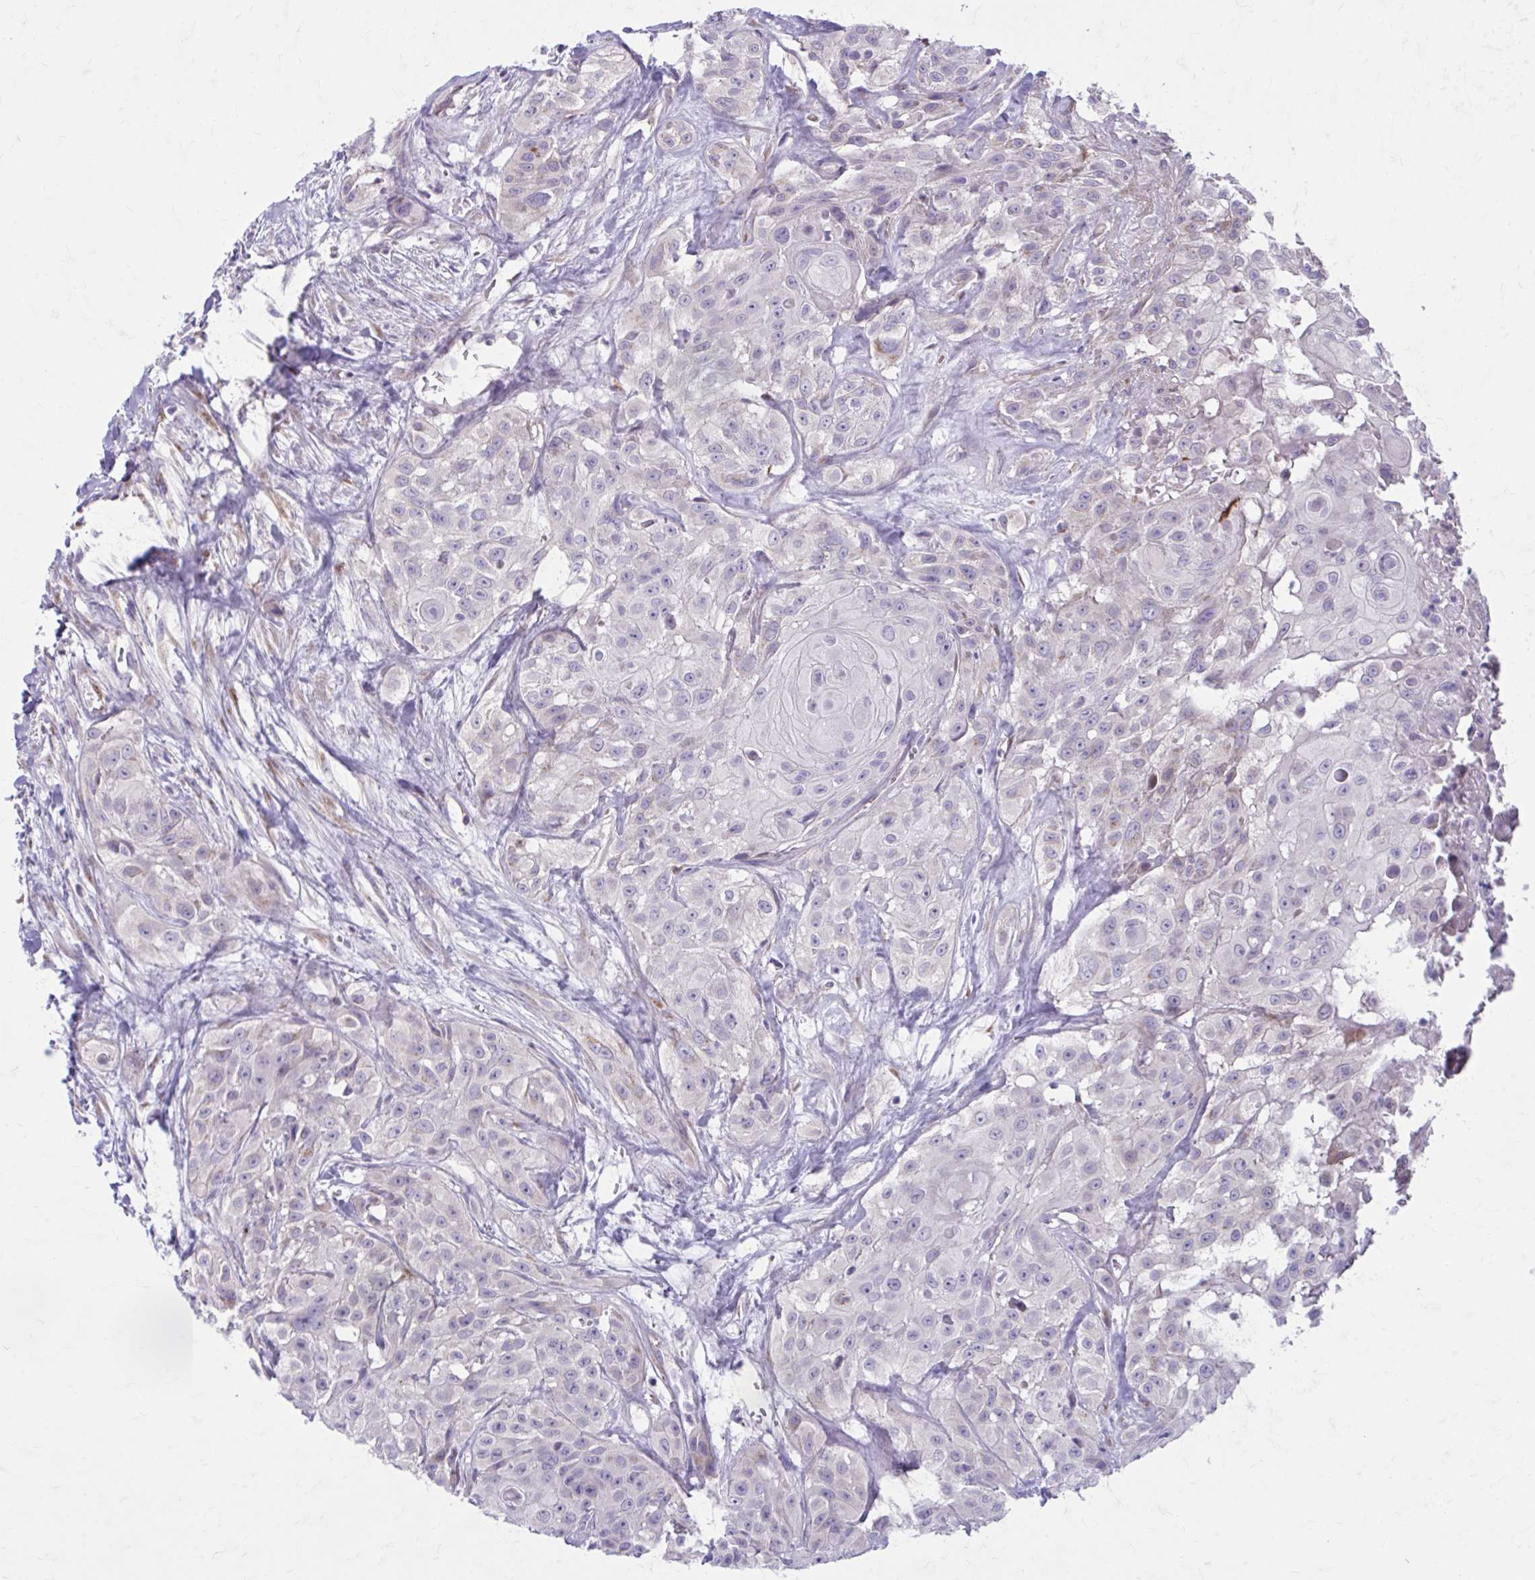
{"staining": {"intensity": "negative", "quantity": "none", "location": "none"}, "tissue": "head and neck cancer", "cell_type": "Tumor cells", "image_type": "cancer", "snomed": [{"axis": "morphology", "description": "Squamous cell carcinoma, NOS"}, {"axis": "topography", "description": "Head-Neck"}], "caption": "The immunohistochemistry (IHC) histopathology image has no significant positivity in tumor cells of head and neck cancer (squamous cell carcinoma) tissue.", "gene": "CHST3", "patient": {"sex": "male", "age": 83}}